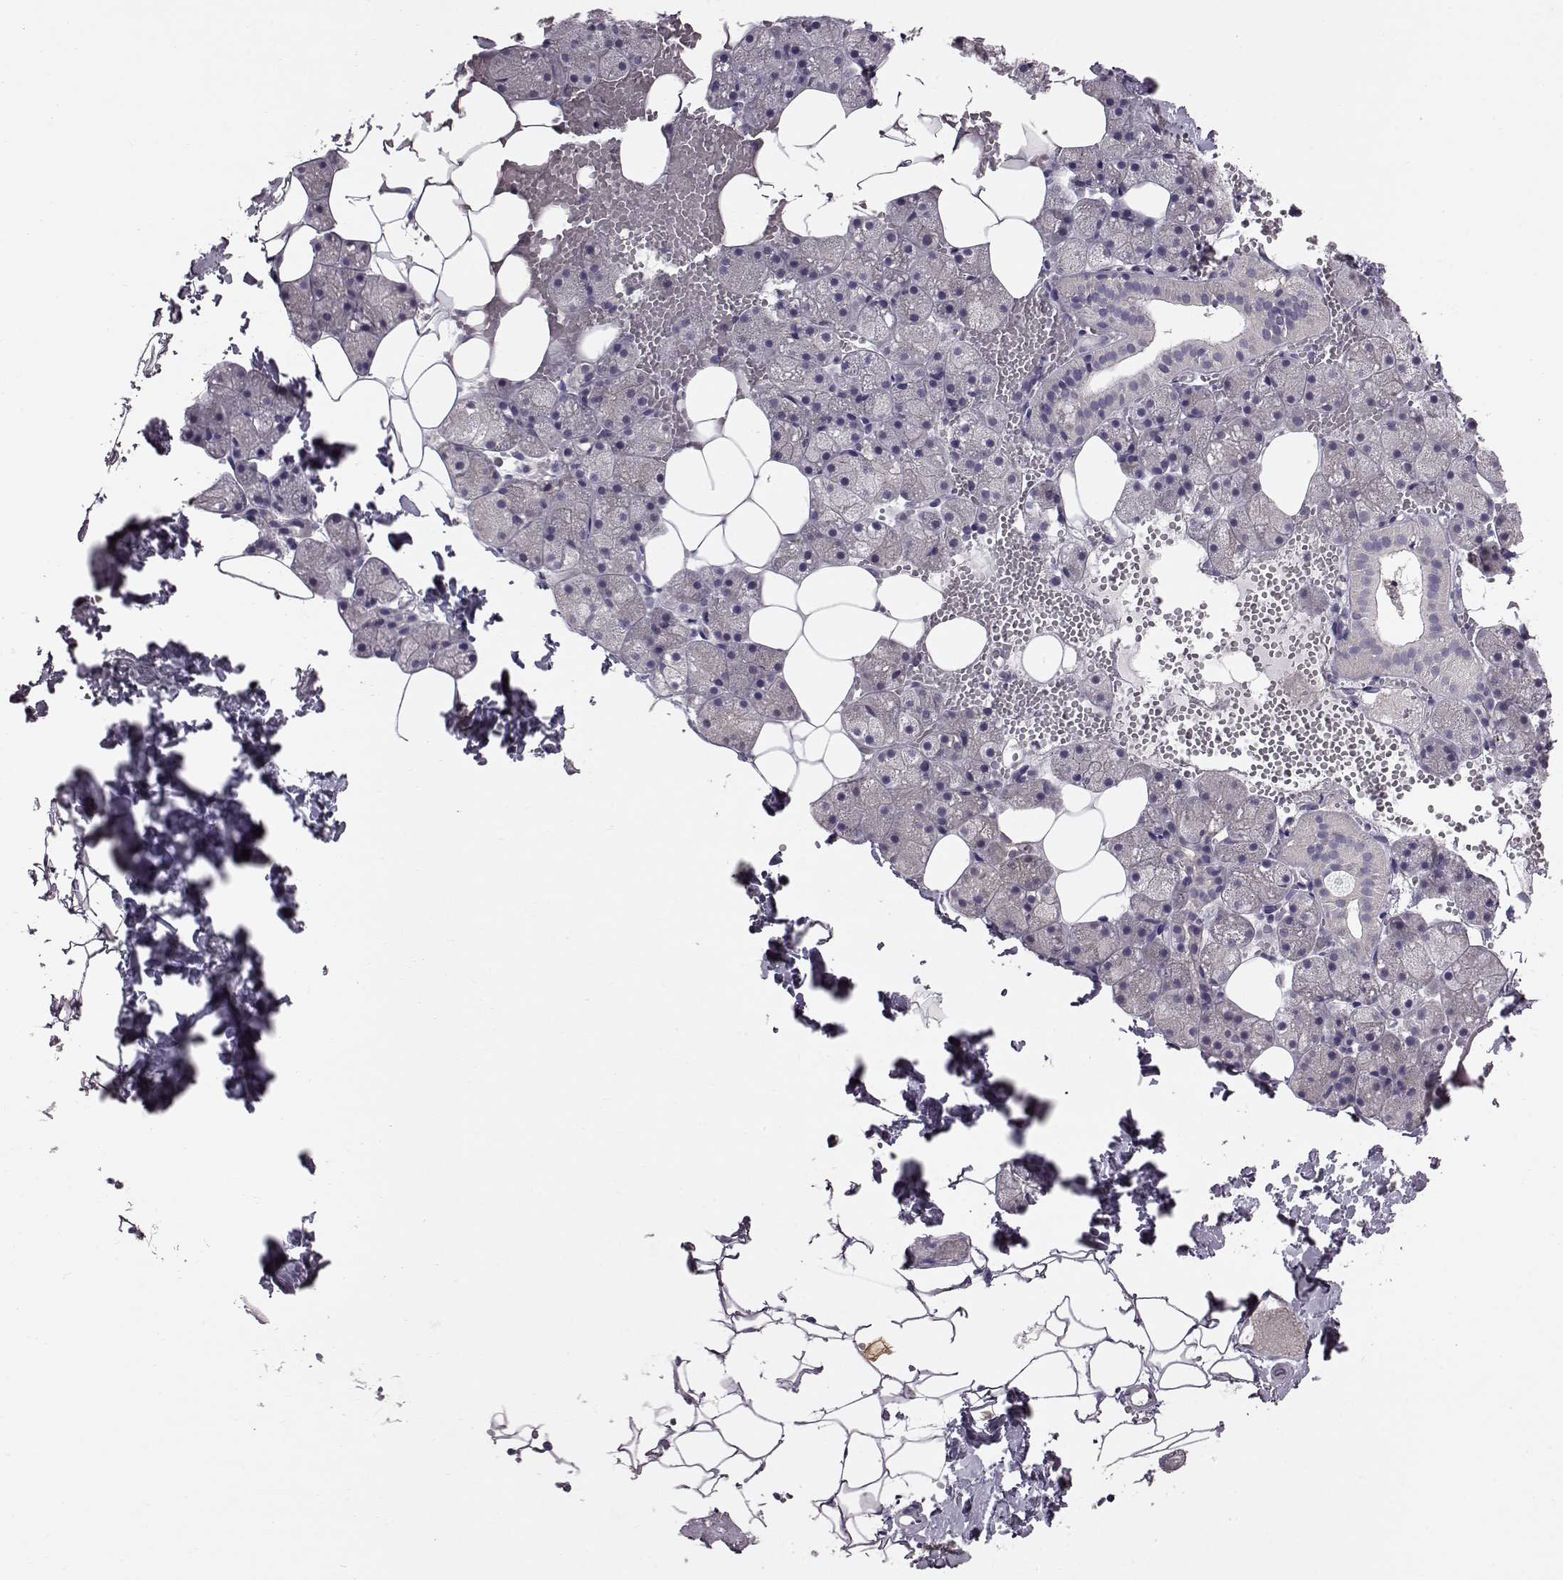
{"staining": {"intensity": "negative", "quantity": "none", "location": "none"}, "tissue": "salivary gland", "cell_type": "Glandular cells", "image_type": "normal", "snomed": [{"axis": "morphology", "description": "Normal tissue, NOS"}, {"axis": "topography", "description": "Salivary gland"}], "caption": "There is no significant positivity in glandular cells of salivary gland. (DAB (3,3'-diaminobenzidine) IHC, high magnification).", "gene": "ADGRG2", "patient": {"sex": "male", "age": 38}}